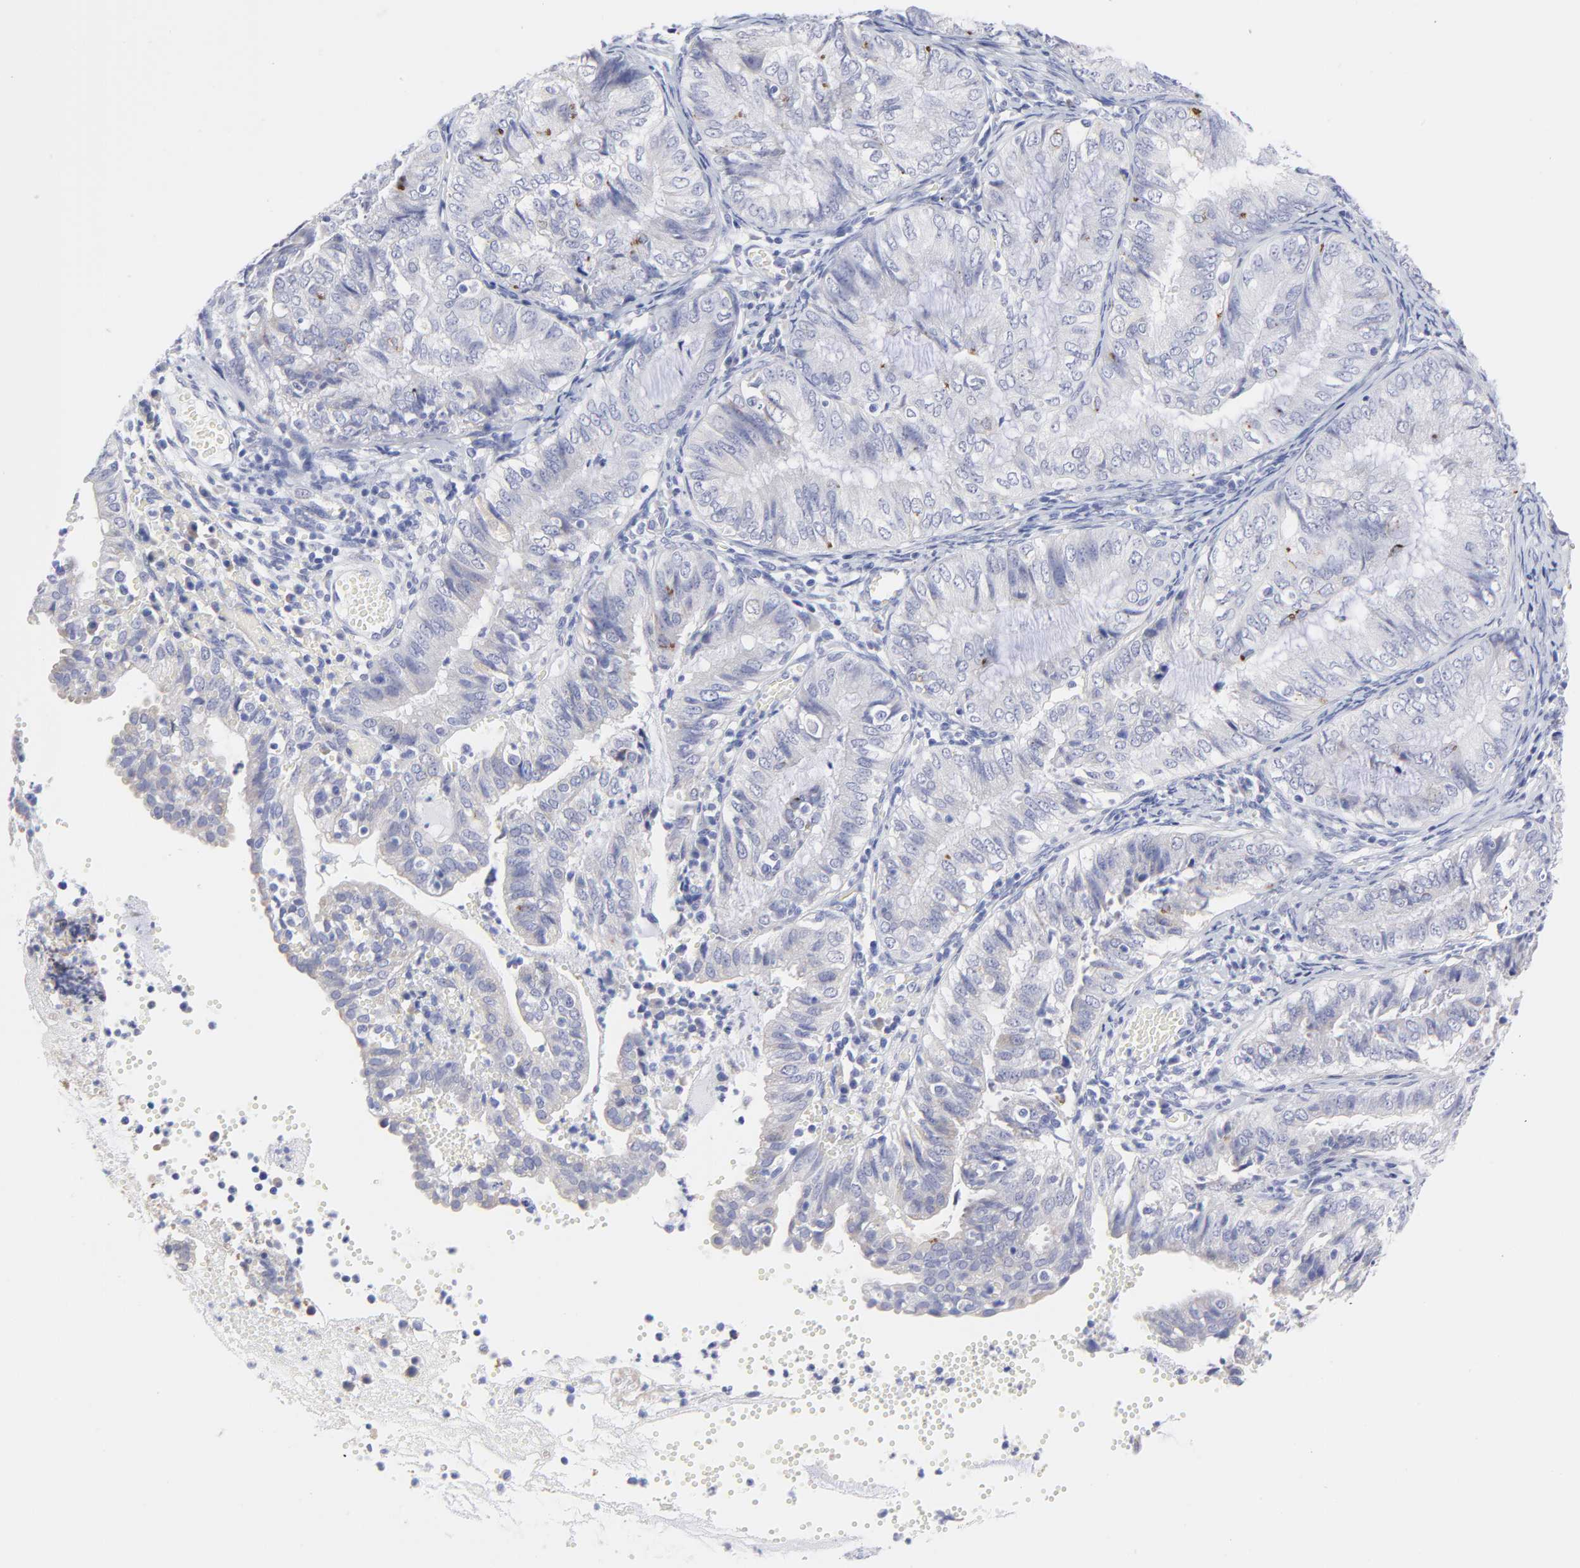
{"staining": {"intensity": "negative", "quantity": "none", "location": "none"}, "tissue": "endometrial cancer", "cell_type": "Tumor cells", "image_type": "cancer", "snomed": [{"axis": "morphology", "description": "Adenocarcinoma, NOS"}, {"axis": "topography", "description": "Endometrium"}], "caption": "Adenocarcinoma (endometrial) was stained to show a protein in brown. There is no significant staining in tumor cells. (DAB (3,3'-diaminobenzidine) IHC, high magnification).", "gene": "DUSP9", "patient": {"sex": "female", "age": 66}}